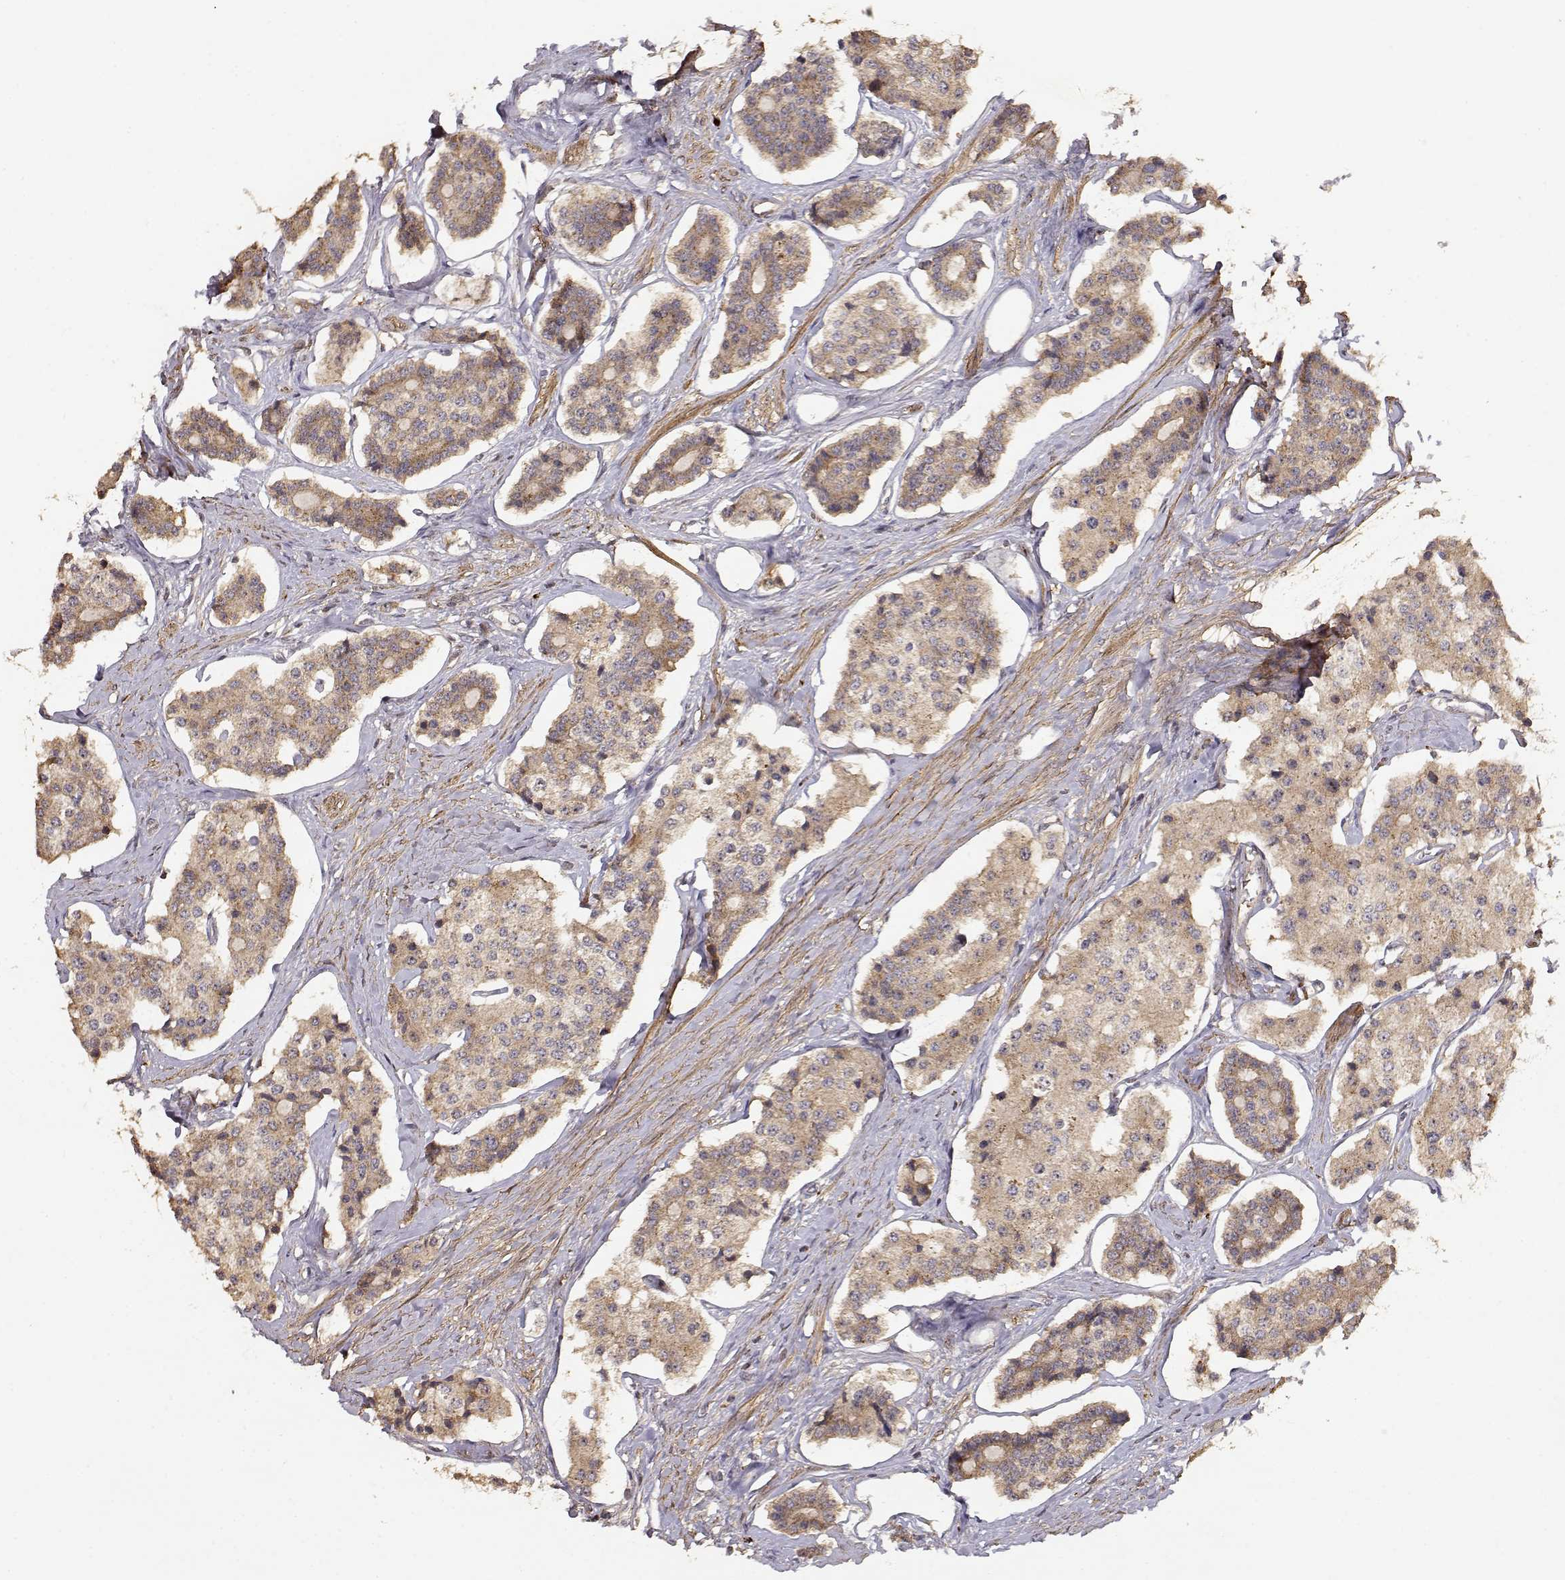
{"staining": {"intensity": "weak", "quantity": ">75%", "location": "cytoplasmic/membranous"}, "tissue": "carcinoid", "cell_type": "Tumor cells", "image_type": "cancer", "snomed": [{"axis": "morphology", "description": "Carcinoid, malignant, NOS"}, {"axis": "topography", "description": "Small intestine"}], "caption": "A brown stain shows weak cytoplasmic/membranous expression of a protein in human carcinoid (malignant) tumor cells. Ihc stains the protein in brown and the nuclei are stained blue.", "gene": "PICK1", "patient": {"sex": "female", "age": 65}}